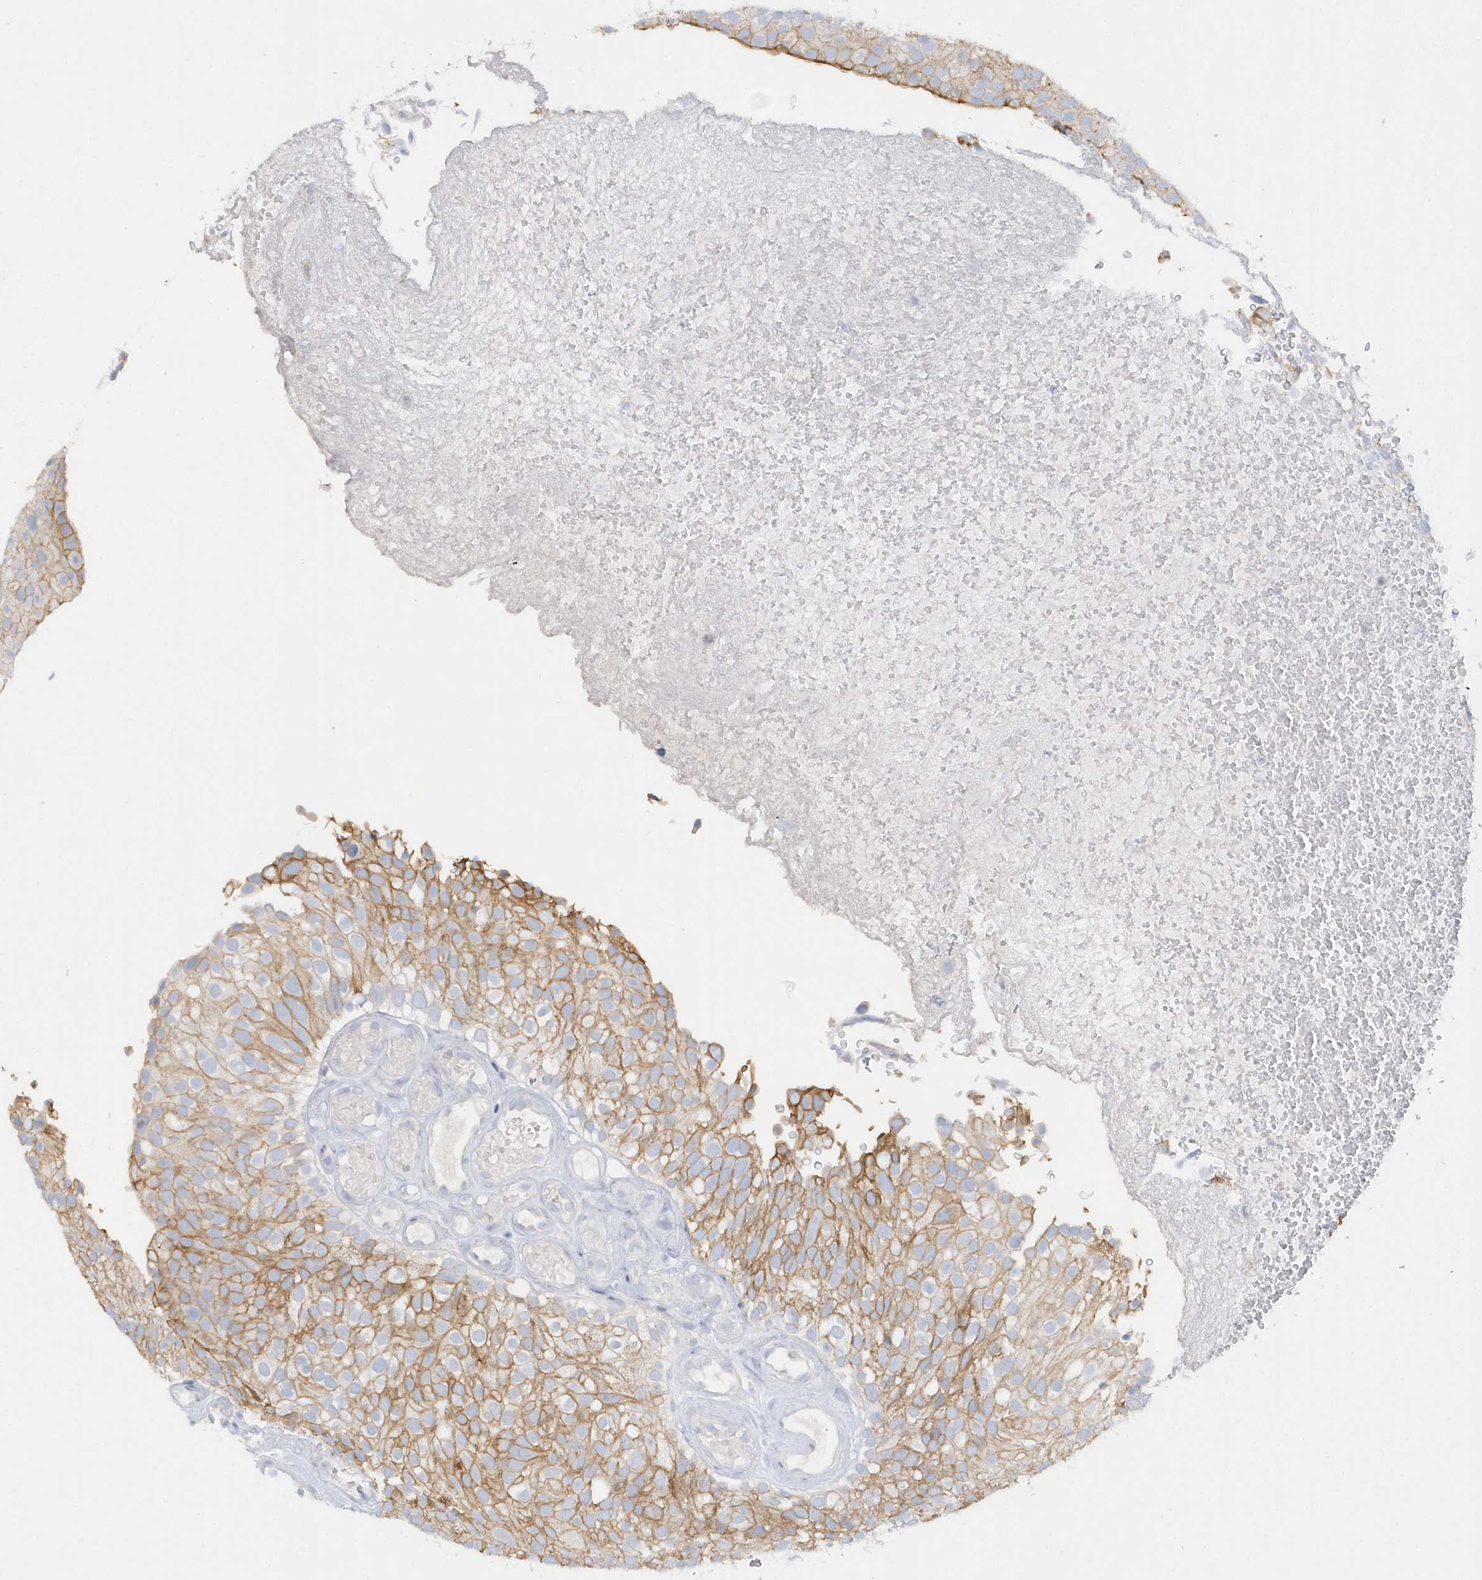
{"staining": {"intensity": "moderate", "quantity": ">75%", "location": "cytoplasmic/membranous"}, "tissue": "urothelial cancer", "cell_type": "Tumor cells", "image_type": "cancer", "snomed": [{"axis": "morphology", "description": "Urothelial carcinoma, Low grade"}, {"axis": "topography", "description": "Urinary bladder"}], "caption": "This histopathology image exhibits IHC staining of human urothelial carcinoma (low-grade), with medium moderate cytoplasmic/membranous positivity in about >75% of tumor cells.", "gene": "RPE", "patient": {"sex": "male", "age": 78}}